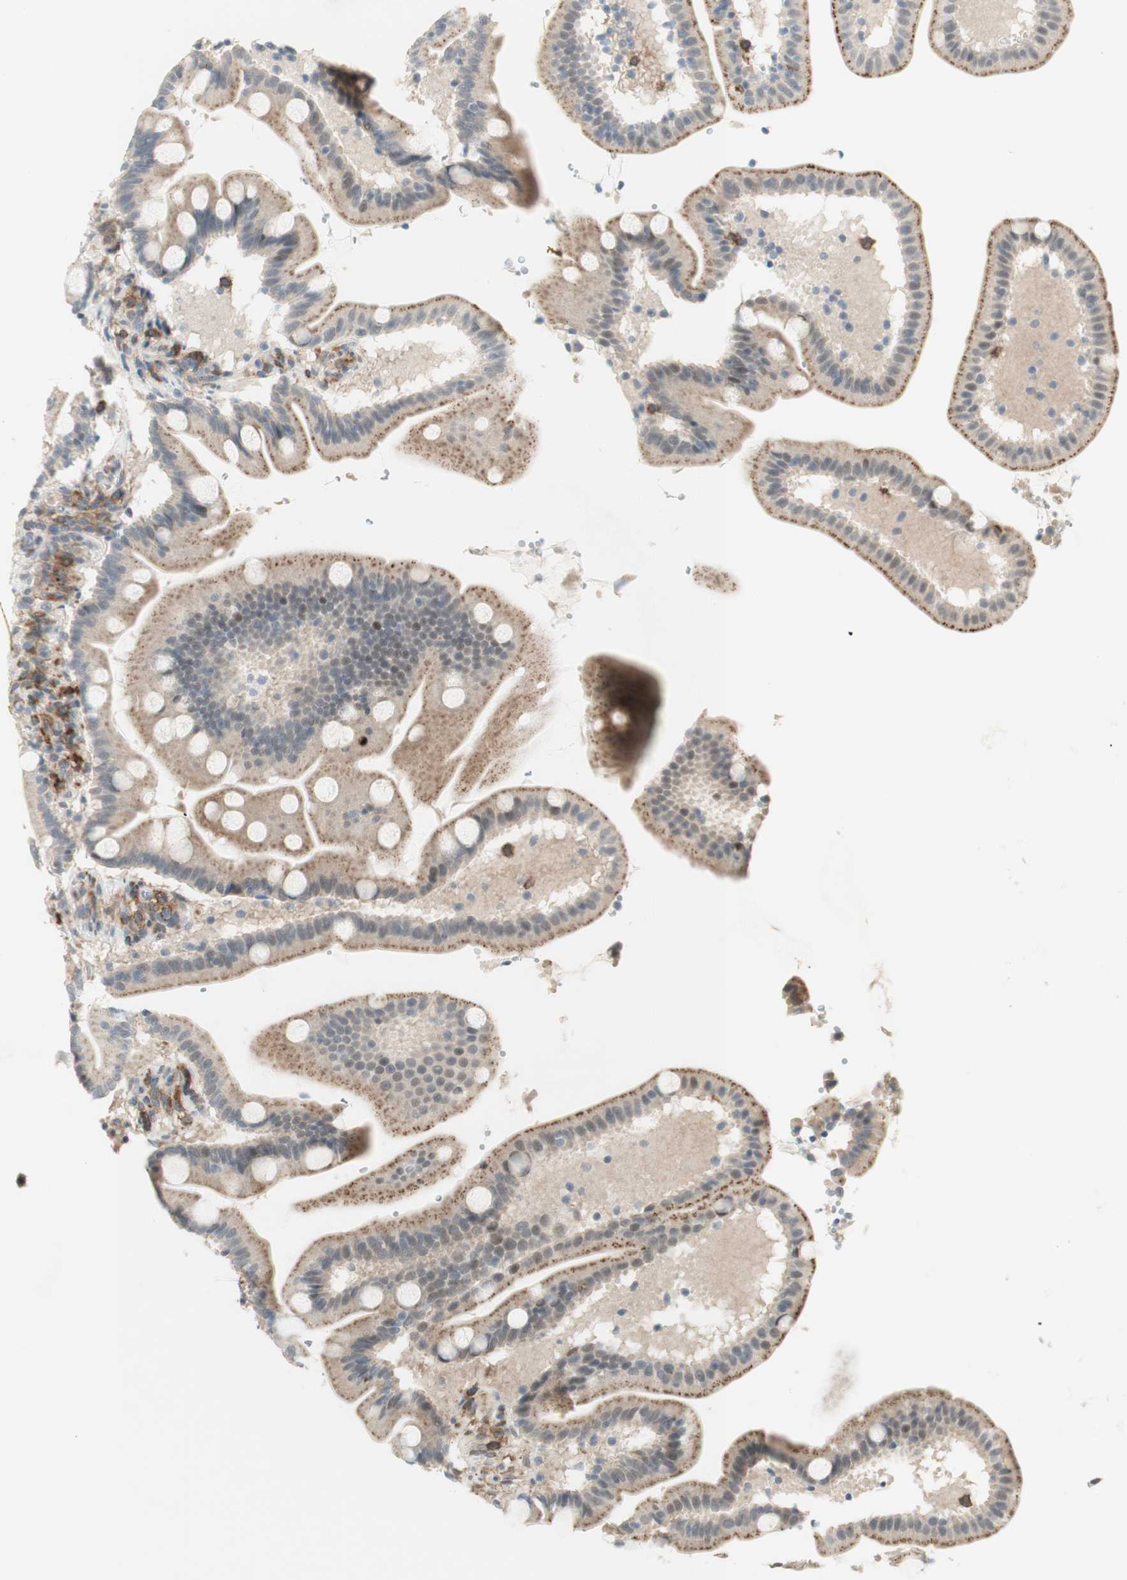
{"staining": {"intensity": "moderate", "quantity": ">75%", "location": "cytoplasmic/membranous"}, "tissue": "duodenum", "cell_type": "Glandular cells", "image_type": "normal", "snomed": [{"axis": "morphology", "description": "Normal tissue, NOS"}, {"axis": "topography", "description": "Duodenum"}], "caption": "DAB (3,3'-diaminobenzidine) immunohistochemical staining of unremarkable human duodenum shows moderate cytoplasmic/membranous protein positivity in approximately >75% of glandular cells. Nuclei are stained in blue.", "gene": "GAPT", "patient": {"sex": "male", "age": 54}}